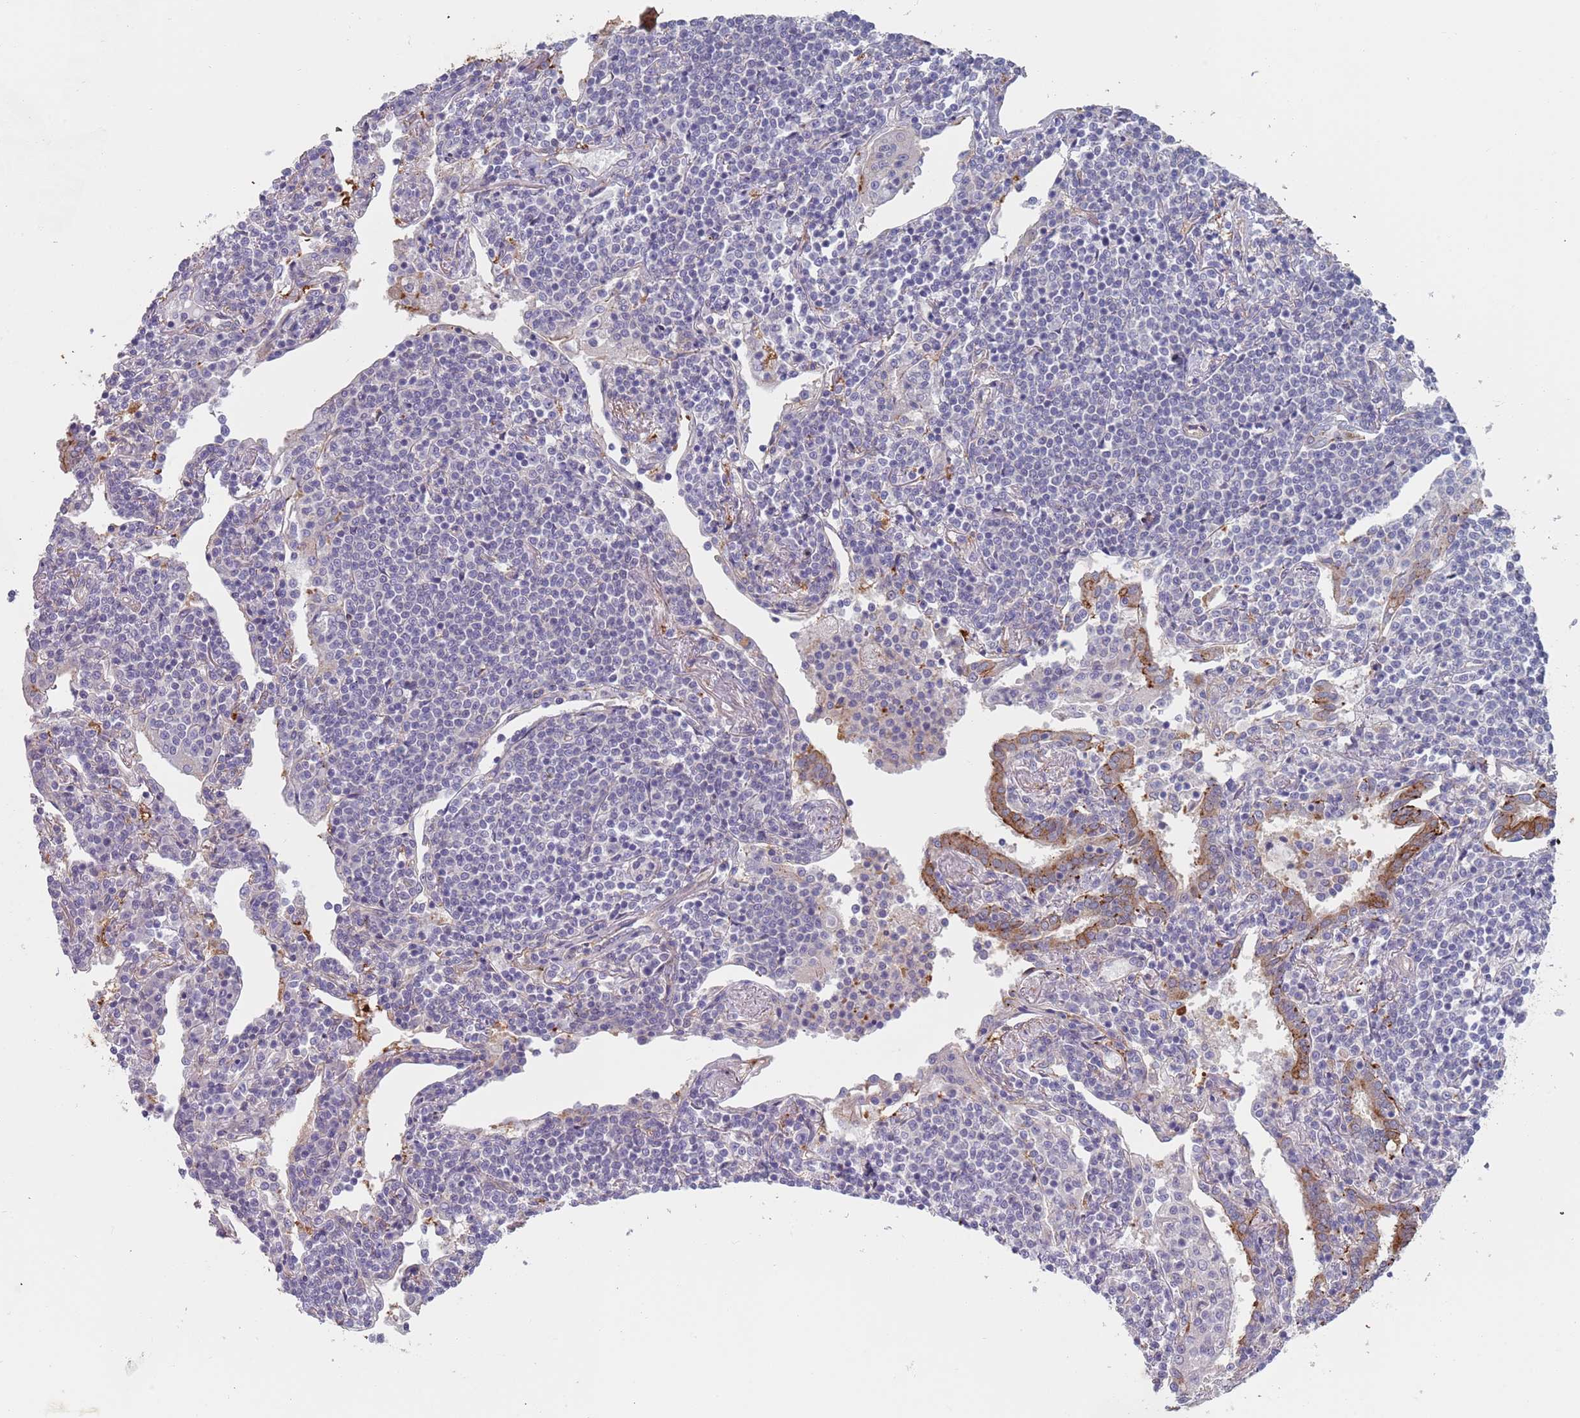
{"staining": {"intensity": "negative", "quantity": "none", "location": "none"}, "tissue": "lymphoma", "cell_type": "Tumor cells", "image_type": "cancer", "snomed": [{"axis": "morphology", "description": "Malignant lymphoma, non-Hodgkin's type, Low grade"}, {"axis": "topography", "description": "Lung"}], "caption": "Protein analysis of low-grade malignant lymphoma, non-Hodgkin's type displays no significant expression in tumor cells.", "gene": "APPL2", "patient": {"sex": "female", "age": 71}}